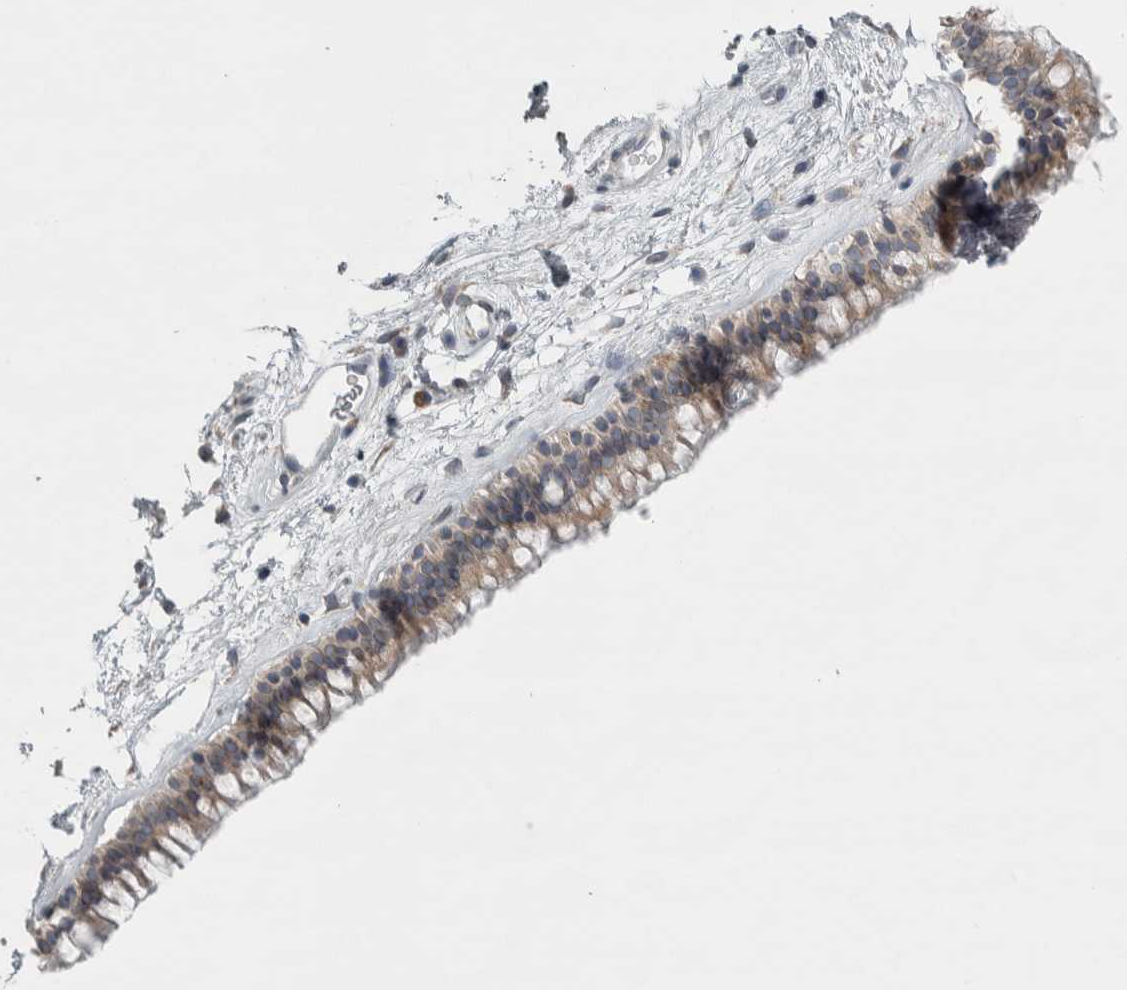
{"staining": {"intensity": "moderate", "quantity": ">75%", "location": "cytoplasmic/membranous"}, "tissue": "nasopharynx", "cell_type": "Respiratory epithelial cells", "image_type": "normal", "snomed": [{"axis": "morphology", "description": "Normal tissue, NOS"}, {"axis": "morphology", "description": "Inflammation, NOS"}, {"axis": "topography", "description": "Nasopharynx"}], "caption": "DAB (3,3'-diaminobenzidine) immunohistochemical staining of unremarkable nasopharynx displays moderate cytoplasmic/membranous protein staining in approximately >75% of respiratory epithelial cells.", "gene": "SIGMAR1", "patient": {"sex": "male", "age": 48}}